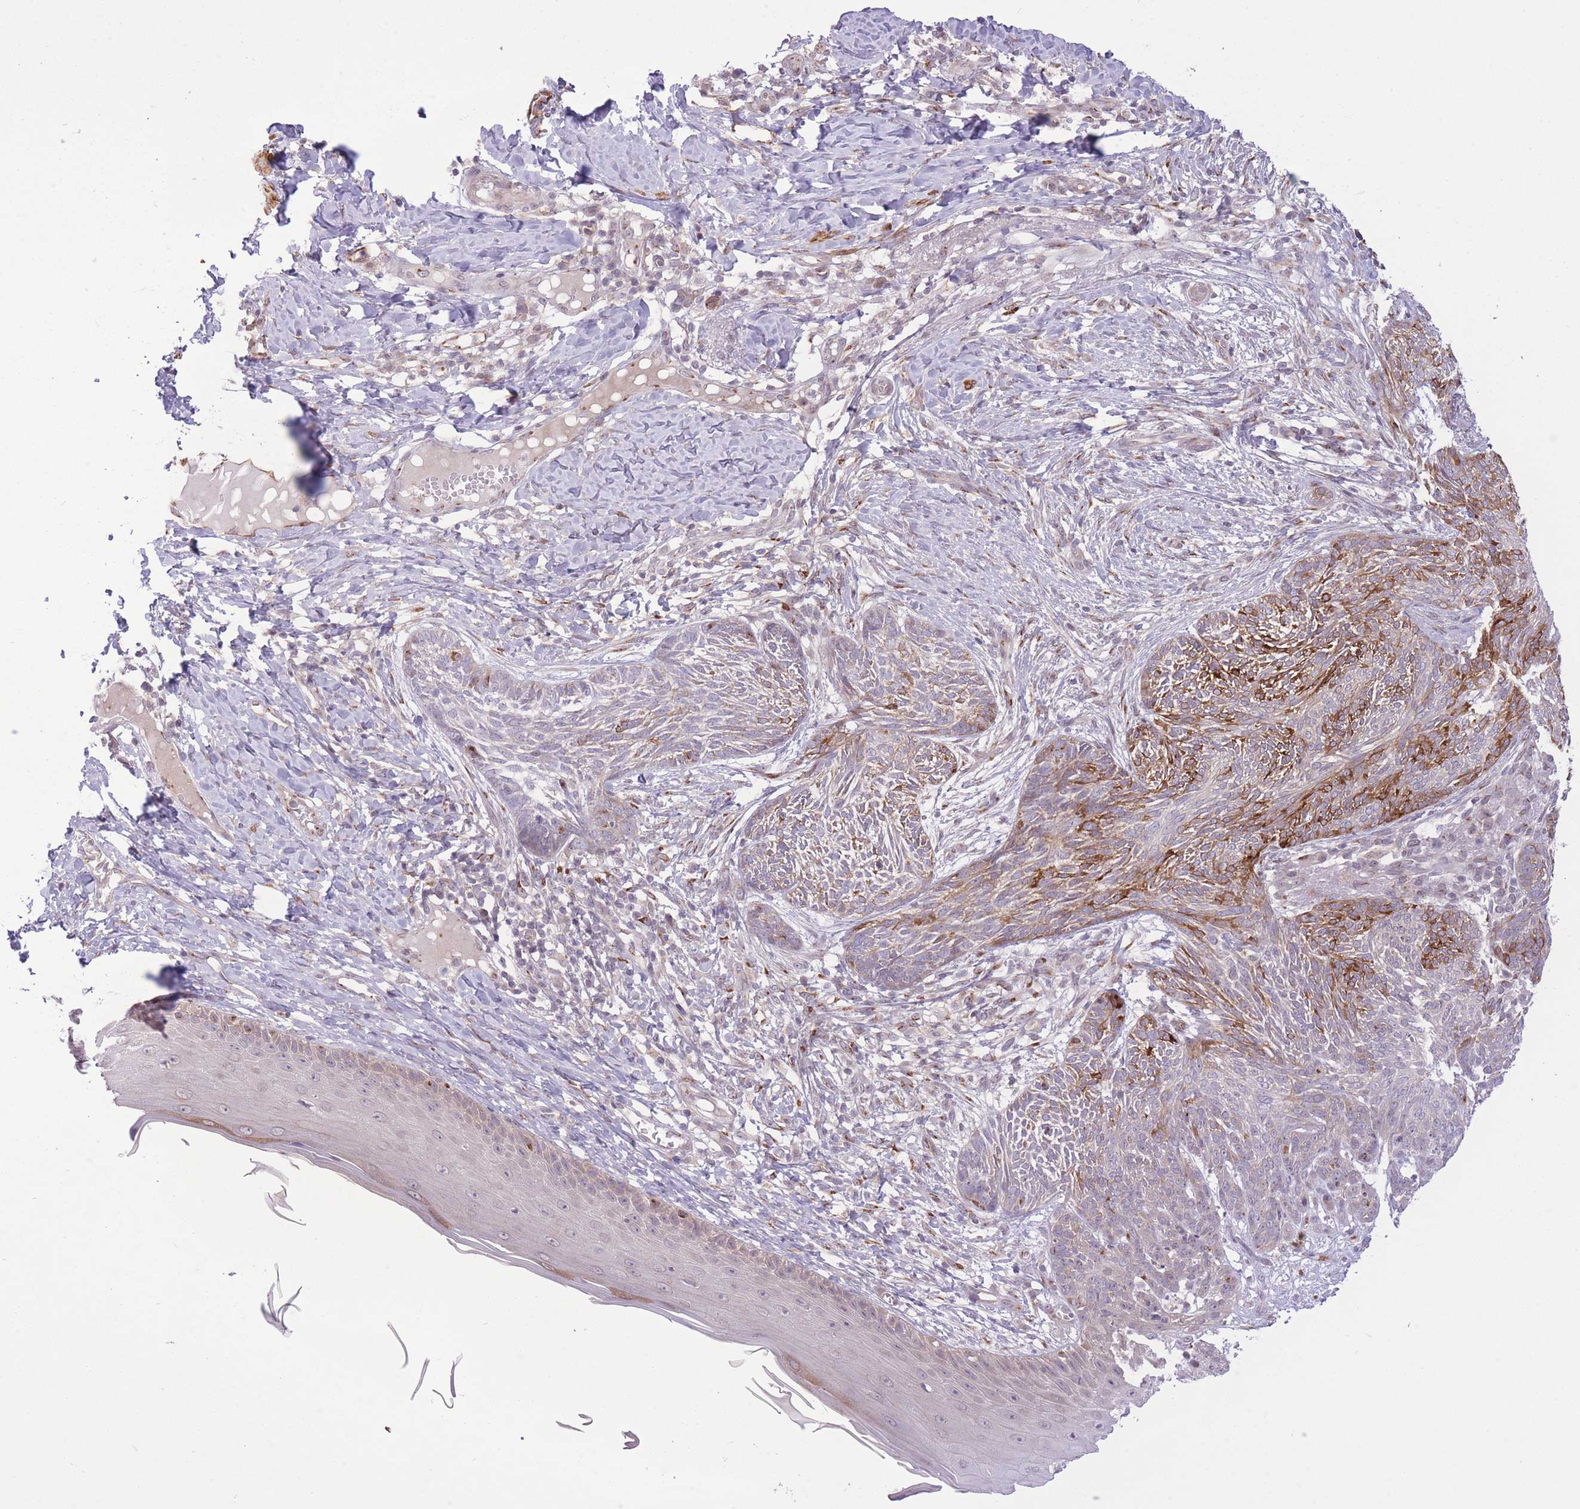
{"staining": {"intensity": "moderate", "quantity": "<25%", "location": "cytoplasmic/membranous"}, "tissue": "skin cancer", "cell_type": "Tumor cells", "image_type": "cancer", "snomed": [{"axis": "morphology", "description": "Basal cell carcinoma"}, {"axis": "topography", "description": "Skin"}], "caption": "An immunohistochemistry (IHC) image of neoplastic tissue is shown. Protein staining in brown highlights moderate cytoplasmic/membranous positivity in basal cell carcinoma (skin) within tumor cells.", "gene": "ZBED5", "patient": {"sex": "male", "age": 73}}